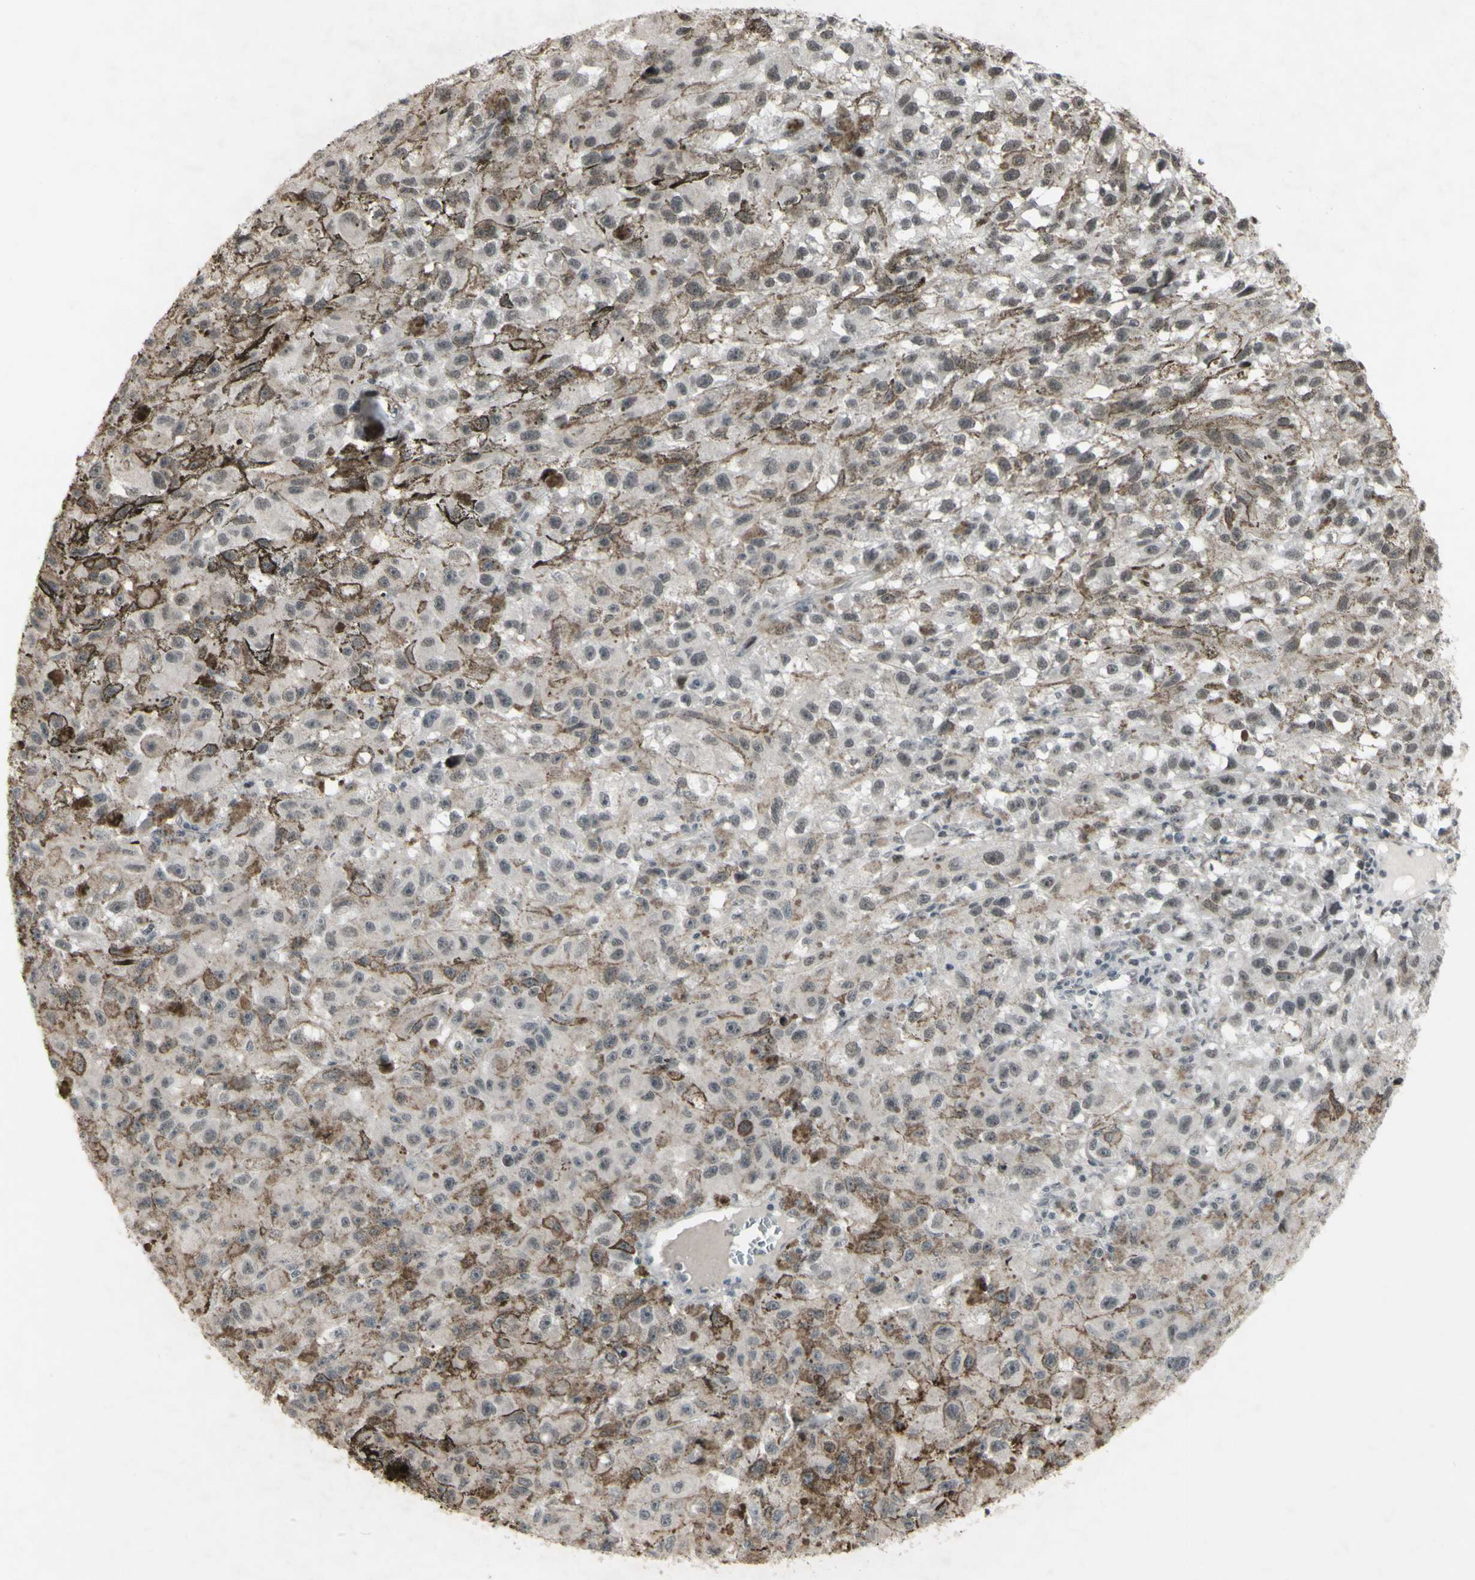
{"staining": {"intensity": "negative", "quantity": "none", "location": "none"}, "tissue": "melanoma", "cell_type": "Tumor cells", "image_type": "cancer", "snomed": [{"axis": "morphology", "description": "Malignant melanoma, NOS"}, {"axis": "topography", "description": "Skin"}], "caption": "Tumor cells are negative for protein expression in human melanoma.", "gene": "SUPT6H", "patient": {"sex": "female", "age": 104}}